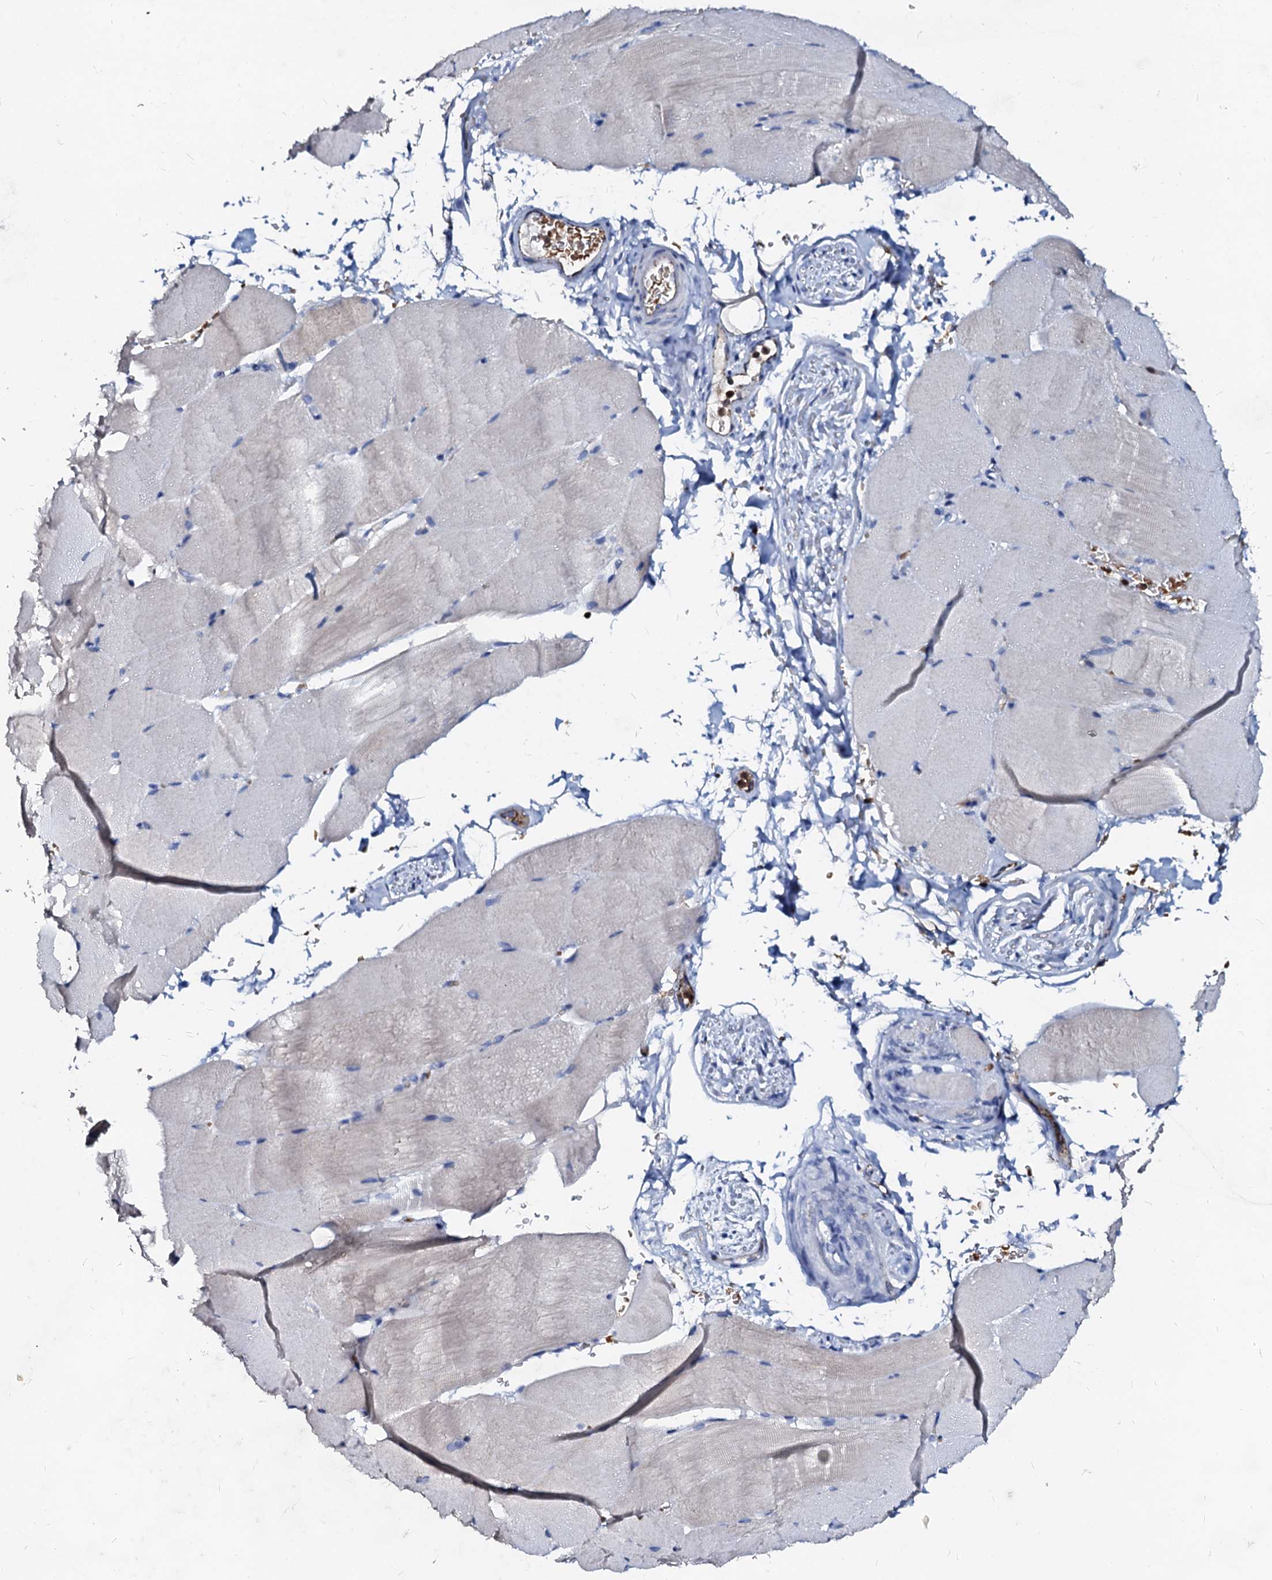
{"staining": {"intensity": "negative", "quantity": "none", "location": "none"}, "tissue": "skeletal muscle", "cell_type": "Myocytes", "image_type": "normal", "snomed": [{"axis": "morphology", "description": "Normal tissue, NOS"}, {"axis": "topography", "description": "Skeletal muscle"}, {"axis": "topography", "description": "Parathyroid gland"}], "caption": "Myocytes are negative for brown protein staining in normal skeletal muscle. (DAB immunohistochemistry (IHC), high magnification).", "gene": "RAB27A", "patient": {"sex": "female", "age": 37}}